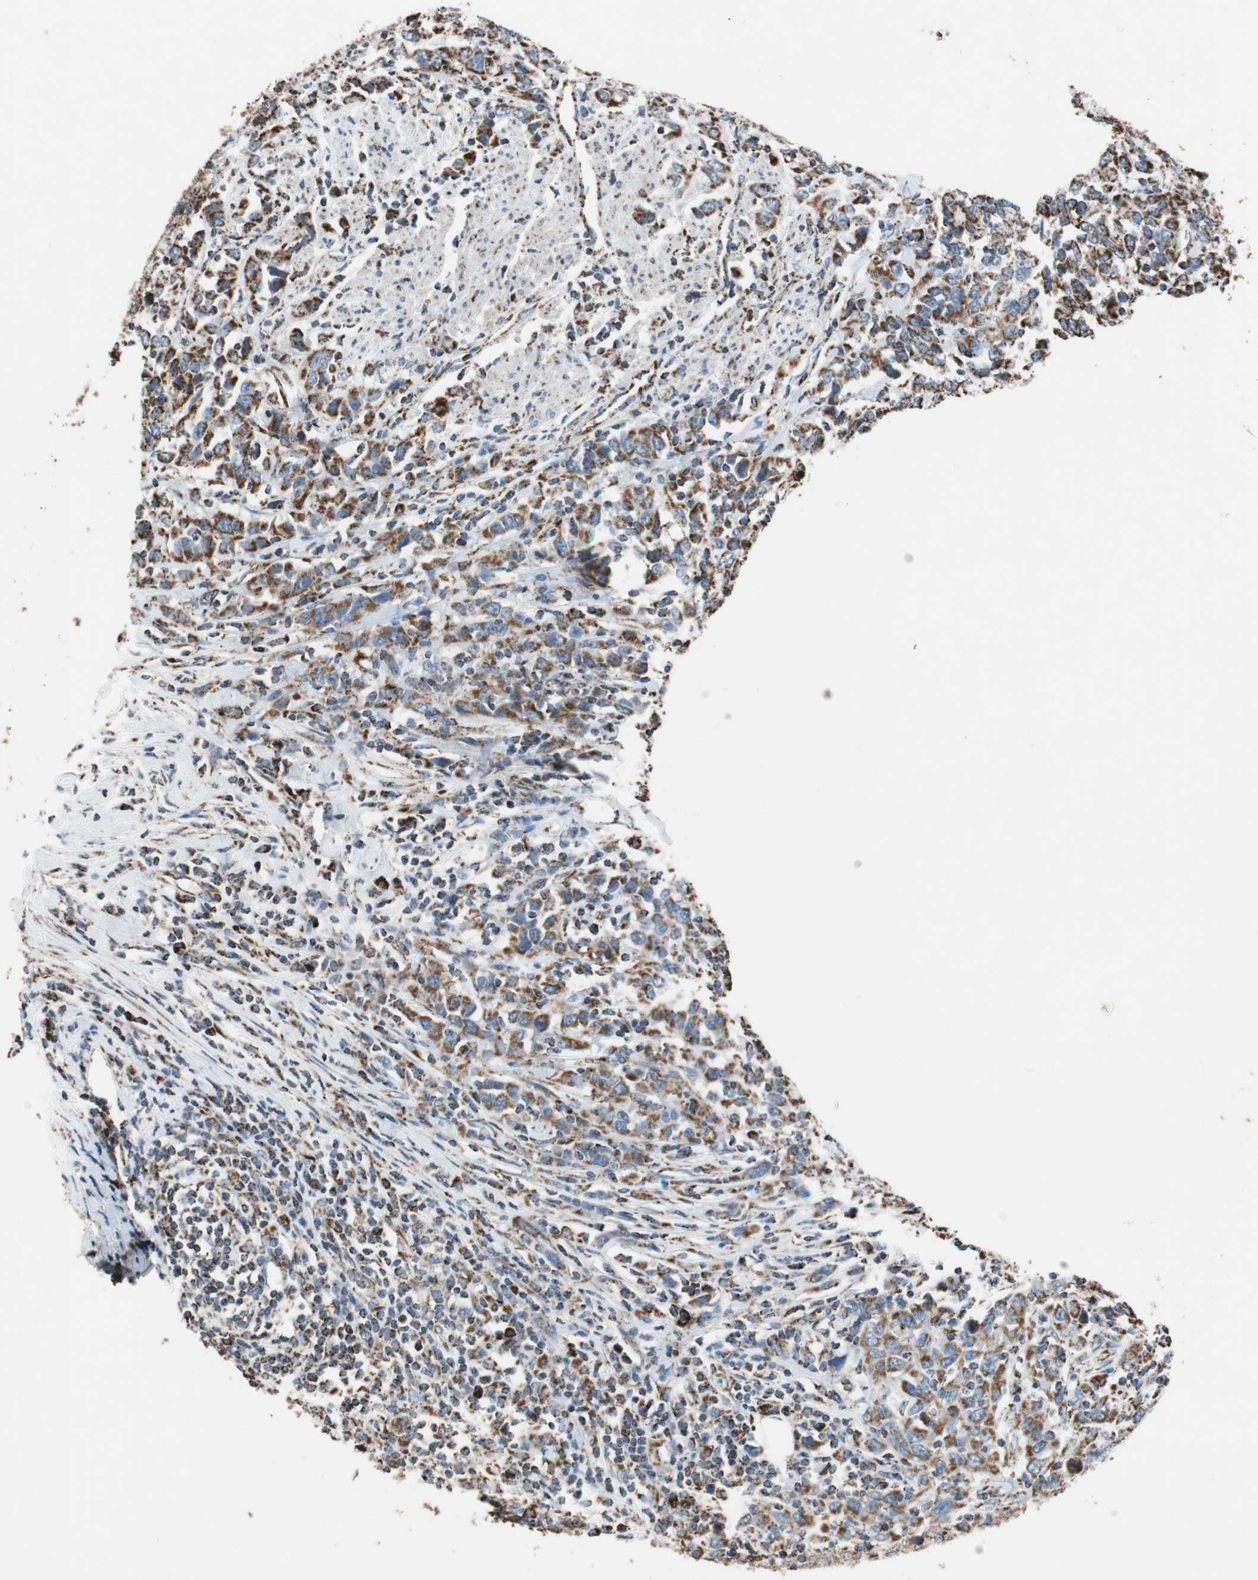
{"staining": {"intensity": "strong", "quantity": ">75%", "location": "cytoplasmic/membranous"}, "tissue": "urothelial cancer", "cell_type": "Tumor cells", "image_type": "cancer", "snomed": [{"axis": "morphology", "description": "Urothelial carcinoma, High grade"}, {"axis": "topography", "description": "Urinary bladder"}], "caption": "Immunohistochemistry (DAB) staining of high-grade urothelial carcinoma exhibits strong cytoplasmic/membranous protein expression in about >75% of tumor cells.", "gene": "PCSK4", "patient": {"sex": "male", "age": 61}}